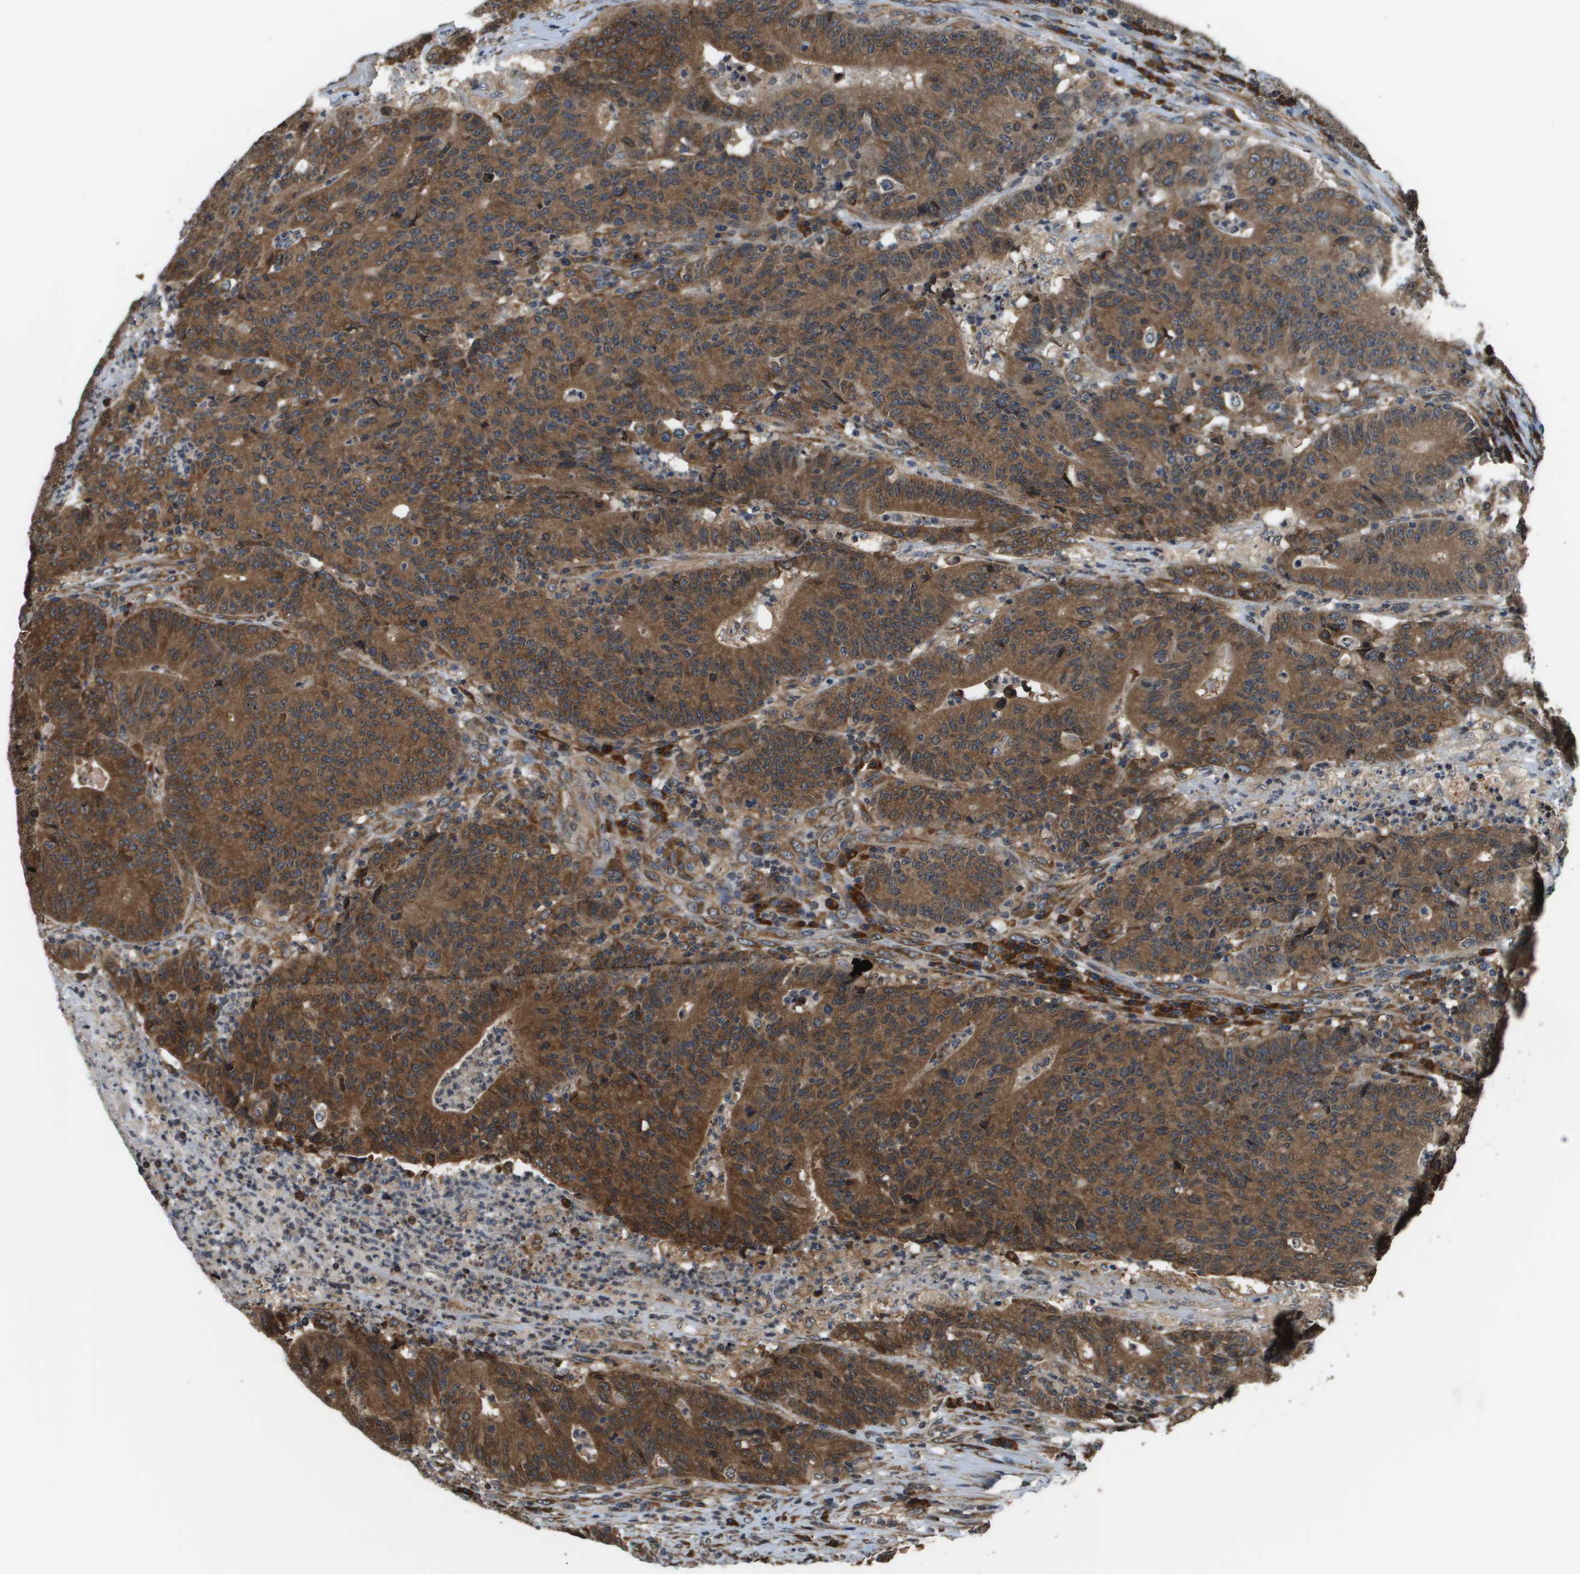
{"staining": {"intensity": "strong", "quantity": ">75%", "location": "cytoplasmic/membranous"}, "tissue": "colorectal cancer", "cell_type": "Tumor cells", "image_type": "cancer", "snomed": [{"axis": "morphology", "description": "Normal tissue, NOS"}, {"axis": "morphology", "description": "Adenocarcinoma, NOS"}, {"axis": "topography", "description": "Colon"}], "caption": "Adenocarcinoma (colorectal) stained with a brown dye demonstrates strong cytoplasmic/membranous positive expression in about >75% of tumor cells.", "gene": "SEC62", "patient": {"sex": "female", "age": 75}}